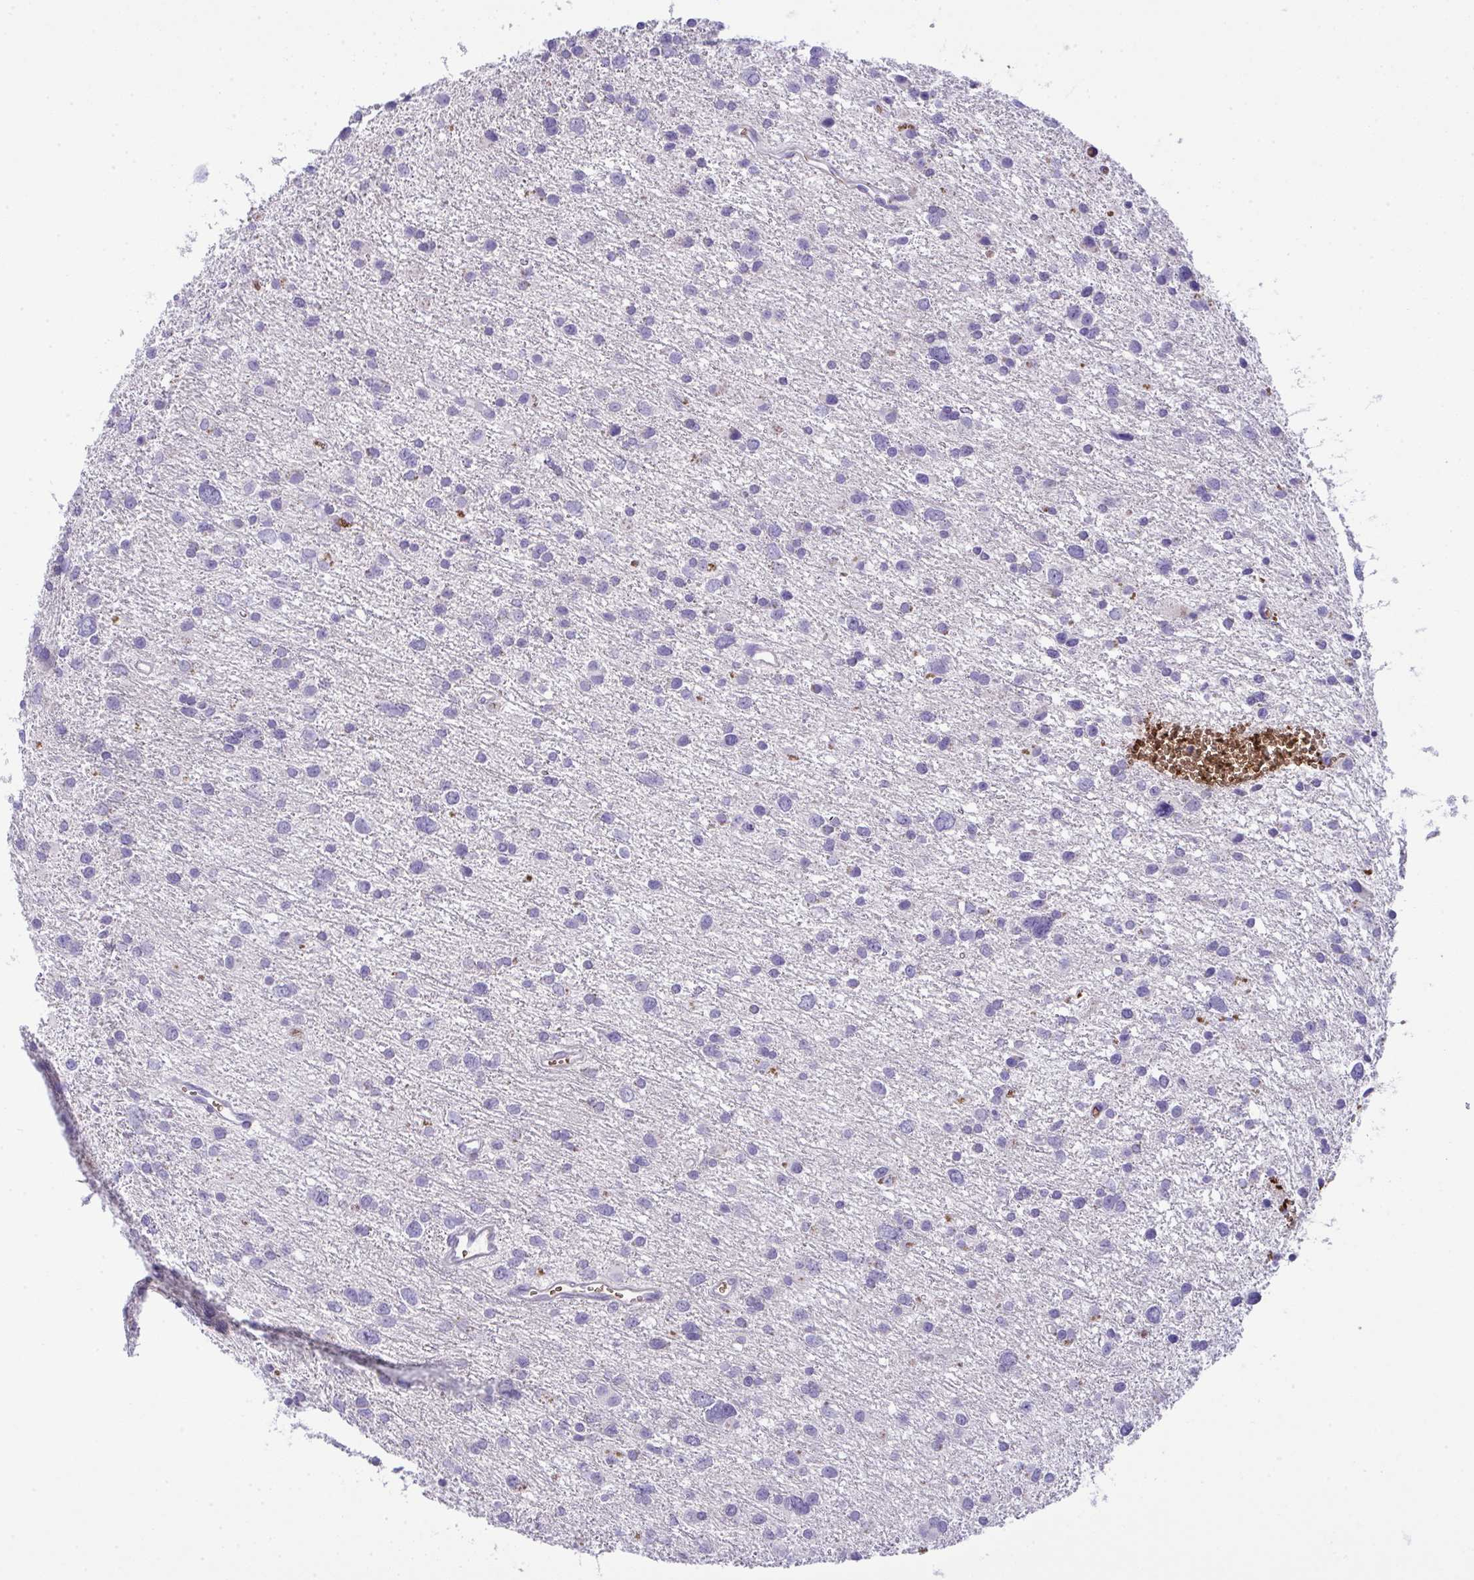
{"staining": {"intensity": "negative", "quantity": "none", "location": "none"}, "tissue": "glioma", "cell_type": "Tumor cells", "image_type": "cancer", "snomed": [{"axis": "morphology", "description": "Glioma, malignant, Low grade"}, {"axis": "topography", "description": "Brain"}], "caption": "A photomicrograph of malignant glioma (low-grade) stained for a protein demonstrates no brown staining in tumor cells. (Immunohistochemistry (ihc), brightfield microscopy, high magnification).", "gene": "SPTB", "patient": {"sex": "female", "age": 55}}